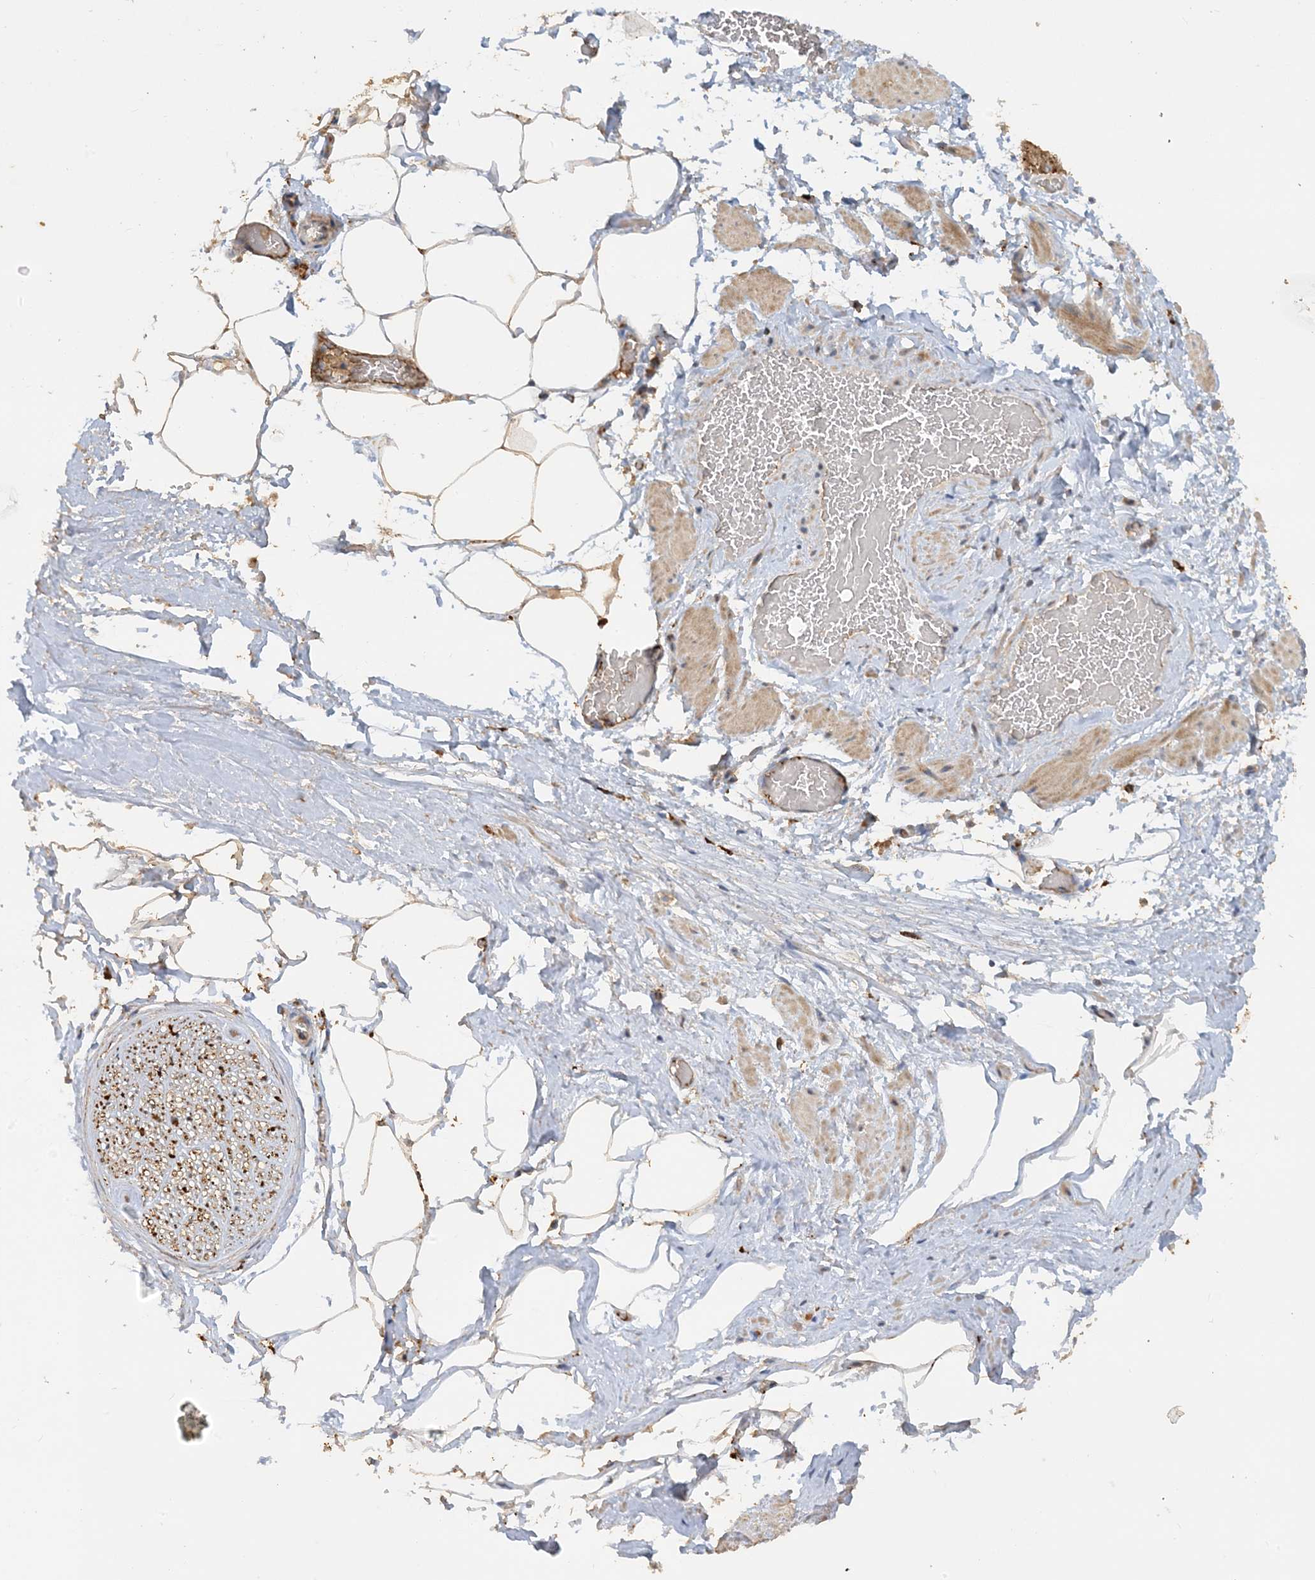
{"staining": {"intensity": "moderate", "quantity": "25%-75%", "location": "cytoplasmic/membranous"}, "tissue": "adipose tissue", "cell_type": "Adipocytes", "image_type": "normal", "snomed": [{"axis": "morphology", "description": "Normal tissue, NOS"}, {"axis": "morphology", "description": "Adenocarcinoma, Low grade"}, {"axis": "topography", "description": "Prostate"}, {"axis": "topography", "description": "Peripheral nerve tissue"}], "caption": "The image displays immunohistochemical staining of normal adipose tissue. There is moderate cytoplasmic/membranous staining is seen in approximately 25%-75% of adipocytes. The staining is performed using DAB (3,3'-diaminobenzidine) brown chromogen to label protein expression. The nuclei are counter-stained blue using hematoxylin.", "gene": "SFMBT2", "patient": {"sex": "male", "age": 63}}